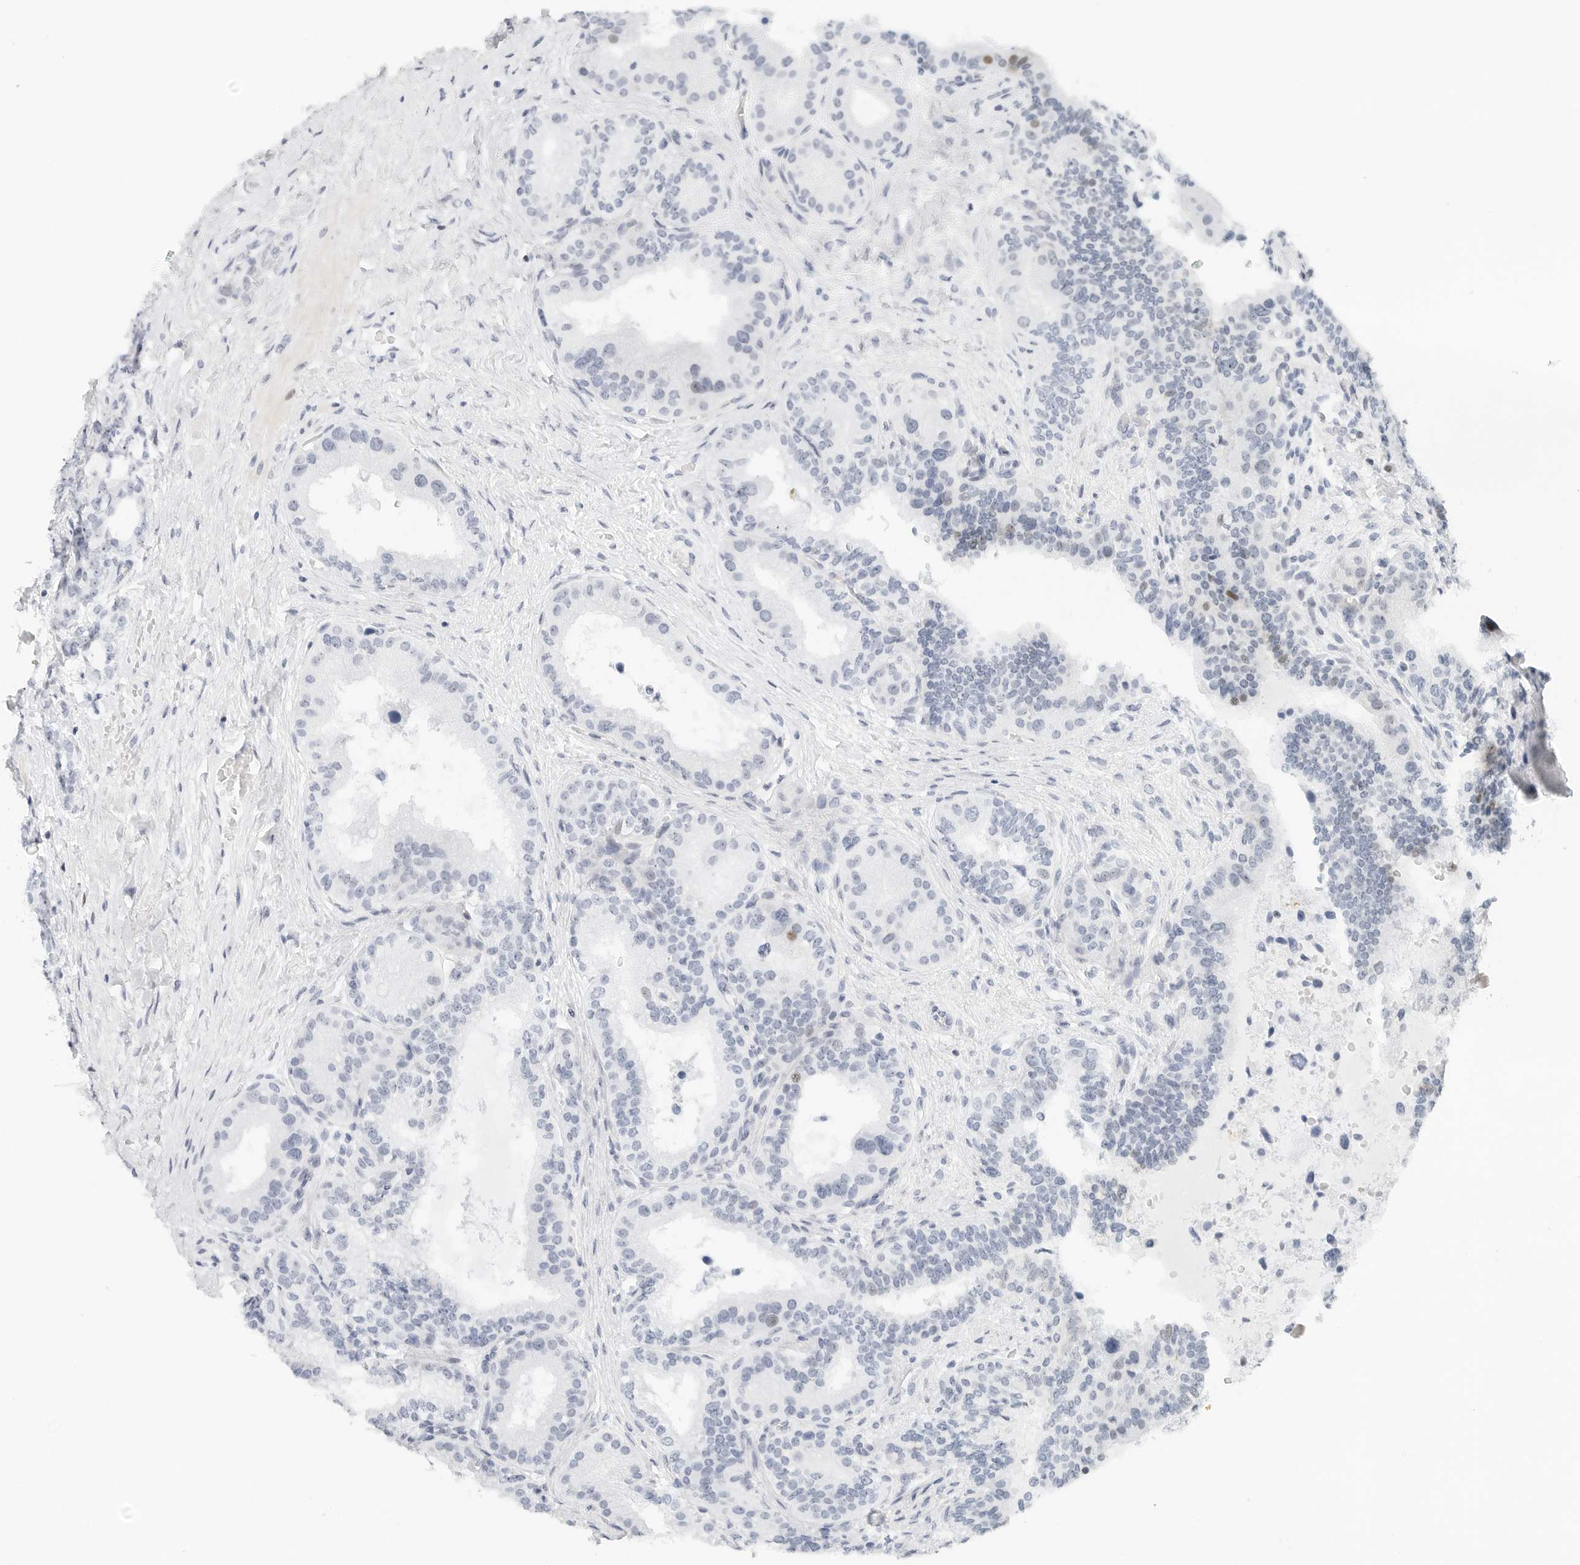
{"staining": {"intensity": "negative", "quantity": "none", "location": "none"}, "tissue": "prostate cancer", "cell_type": "Tumor cells", "image_type": "cancer", "snomed": [{"axis": "morphology", "description": "Adenocarcinoma, High grade"}, {"axis": "topography", "description": "Prostate"}], "caption": "Histopathology image shows no significant protein expression in tumor cells of prostate cancer (adenocarcinoma (high-grade)).", "gene": "NTMT2", "patient": {"sex": "male", "age": 56}}